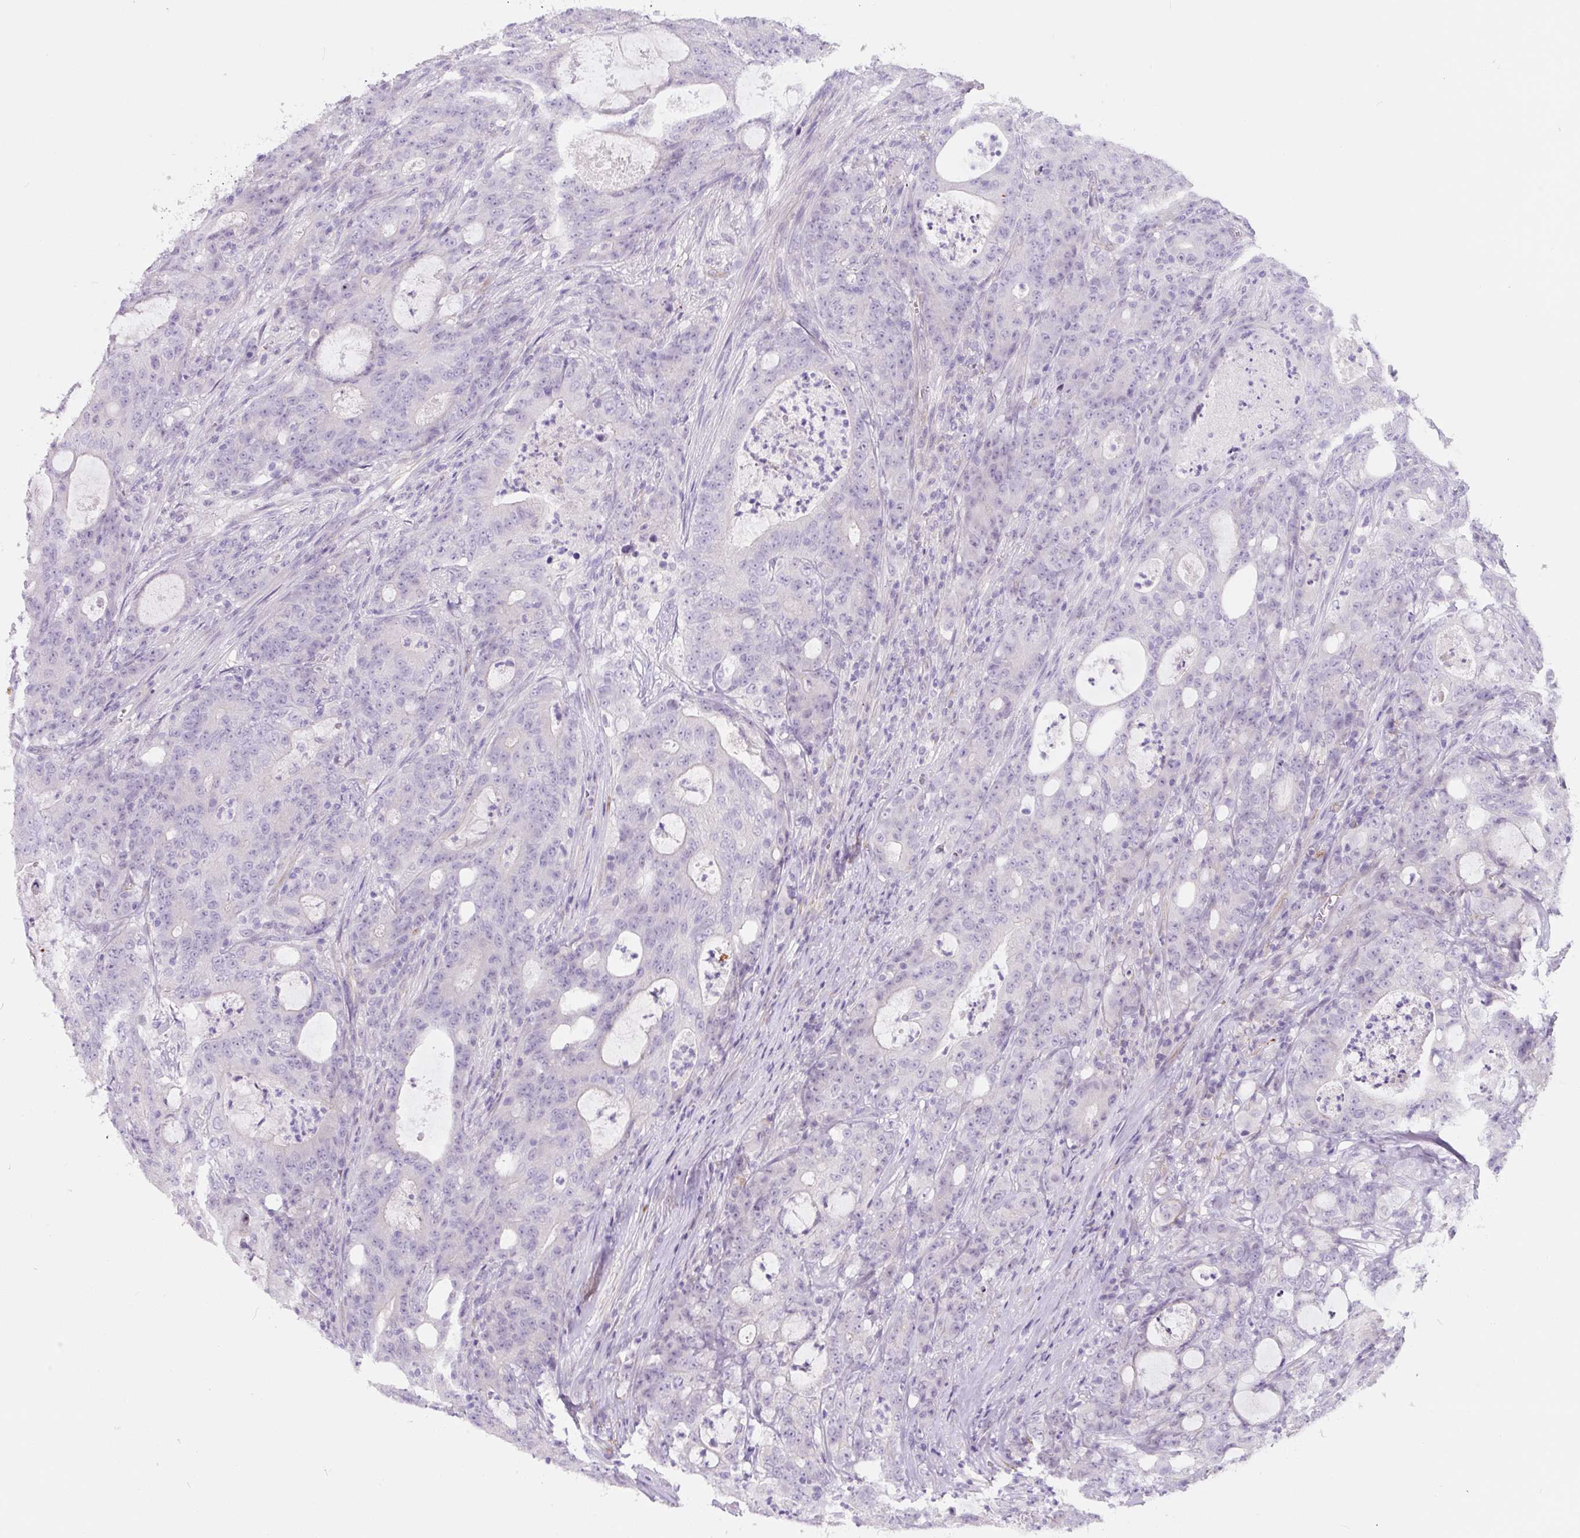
{"staining": {"intensity": "negative", "quantity": "none", "location": "none"}, "tissue": "colorectal cancer", "cell_type": "Tumor cells", "image_type": "cancer", "snomed": [{"axis": "morphology", "description": "Adenocarcinoma, NOS"}, {"axis": "topography", "description": "Colon"}], "caption": "Tumor cells show no significant protein expression in adenocarcinoma (colorectal).", "gene": "CCL25", "patient": {"sex": "male", "age": 83}}